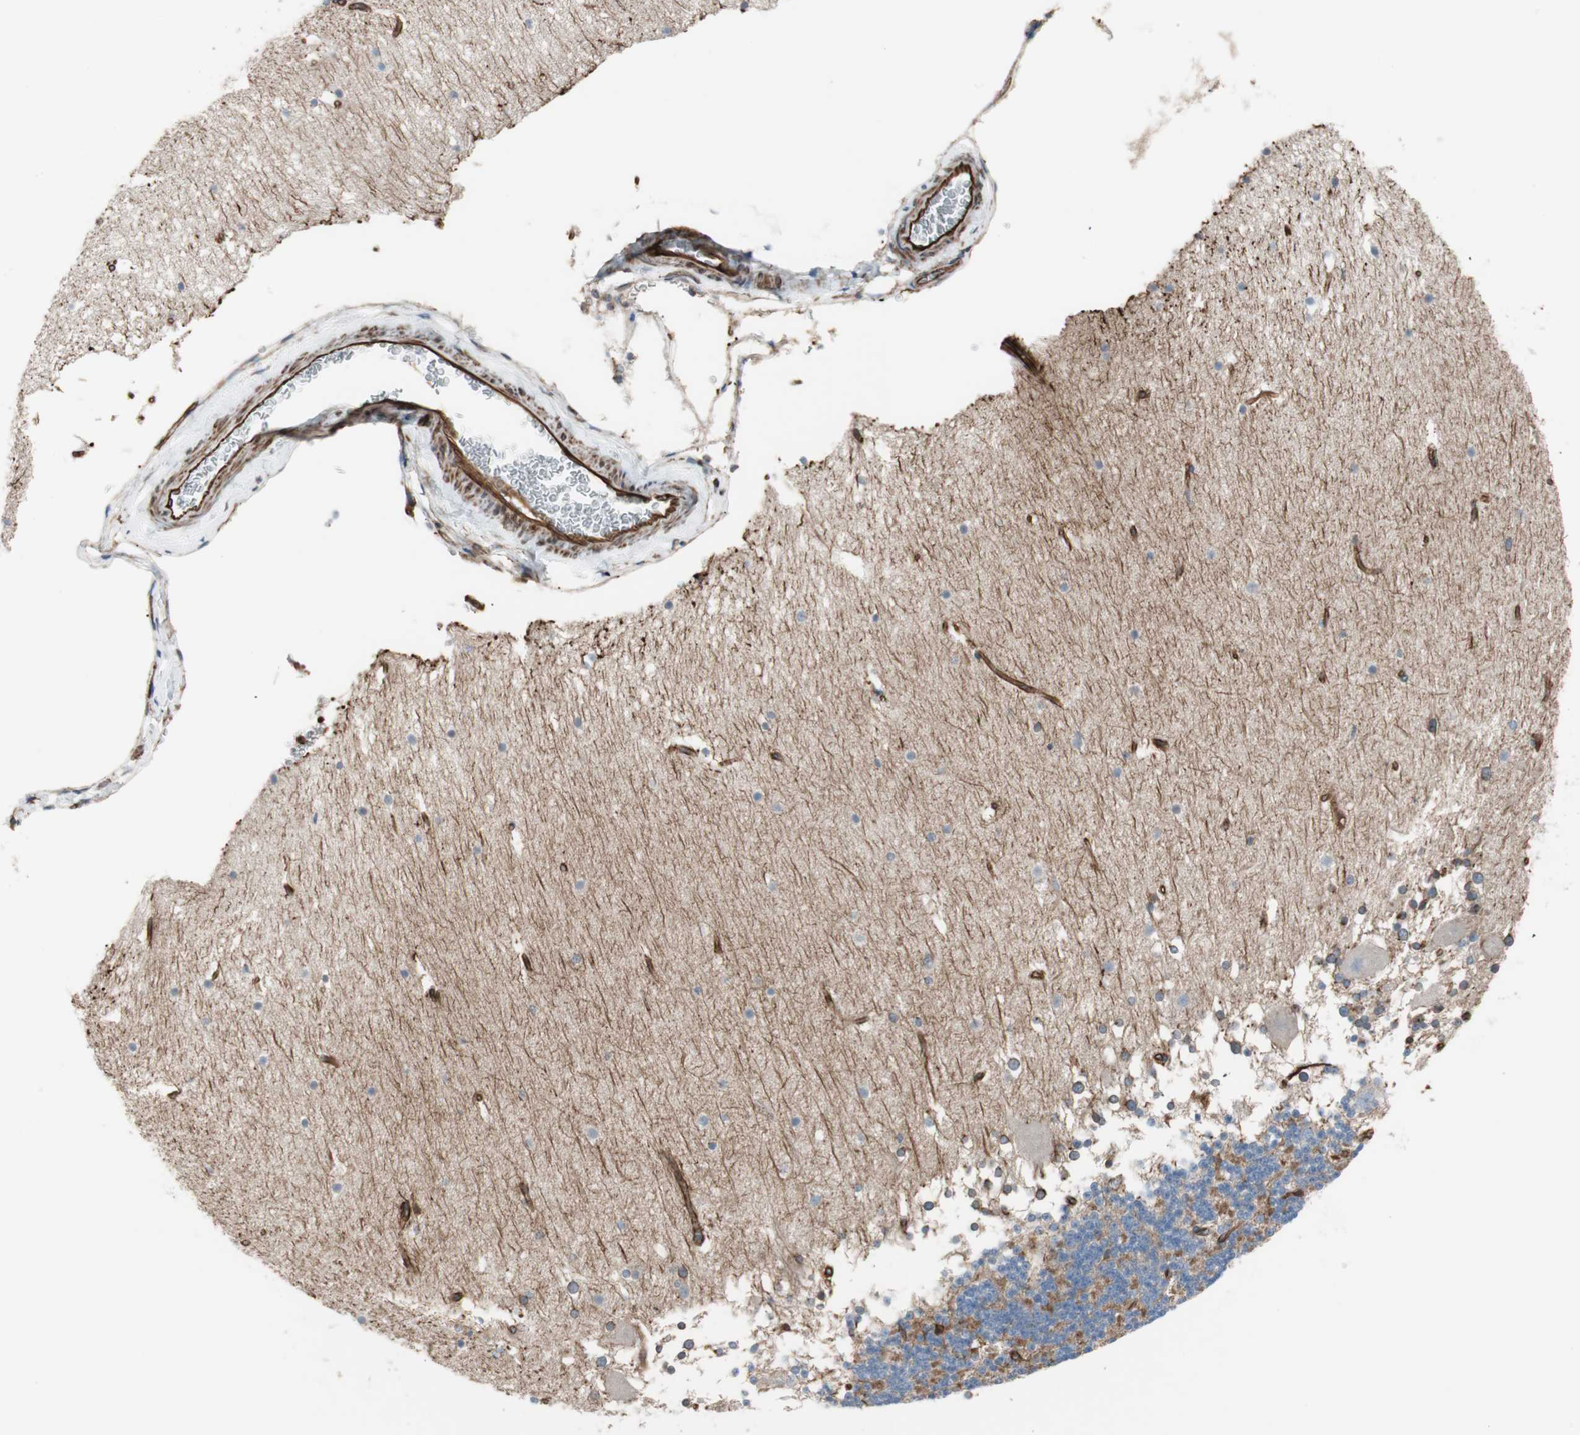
{"staining": {"intensity": "moderate", "quantity": "25%-75%", "location": "cytoplasmic/membranous"}, "tissue": "cerebellum", "cell_type": "Cells in granular layer", "image_type": "normal", "snomed": [{"axis": "morphology", "description": "Normal tissue, NOS"}, {"axis": "topography", "description": "Cerebellum"}], "caption": "The immunohistochemical stain shows moderate cytoplasmic/membranous positivity in cells in granular layer of normal cerebellum. The protein of interest is stained brown, and the nuclei are stained in blue (DAB (3,3'-diaminobenzidine) IHC with brightfield microscopy, high magnification).", "gene": "TCTA", "patient": {"sex": "female", "age": 19}}